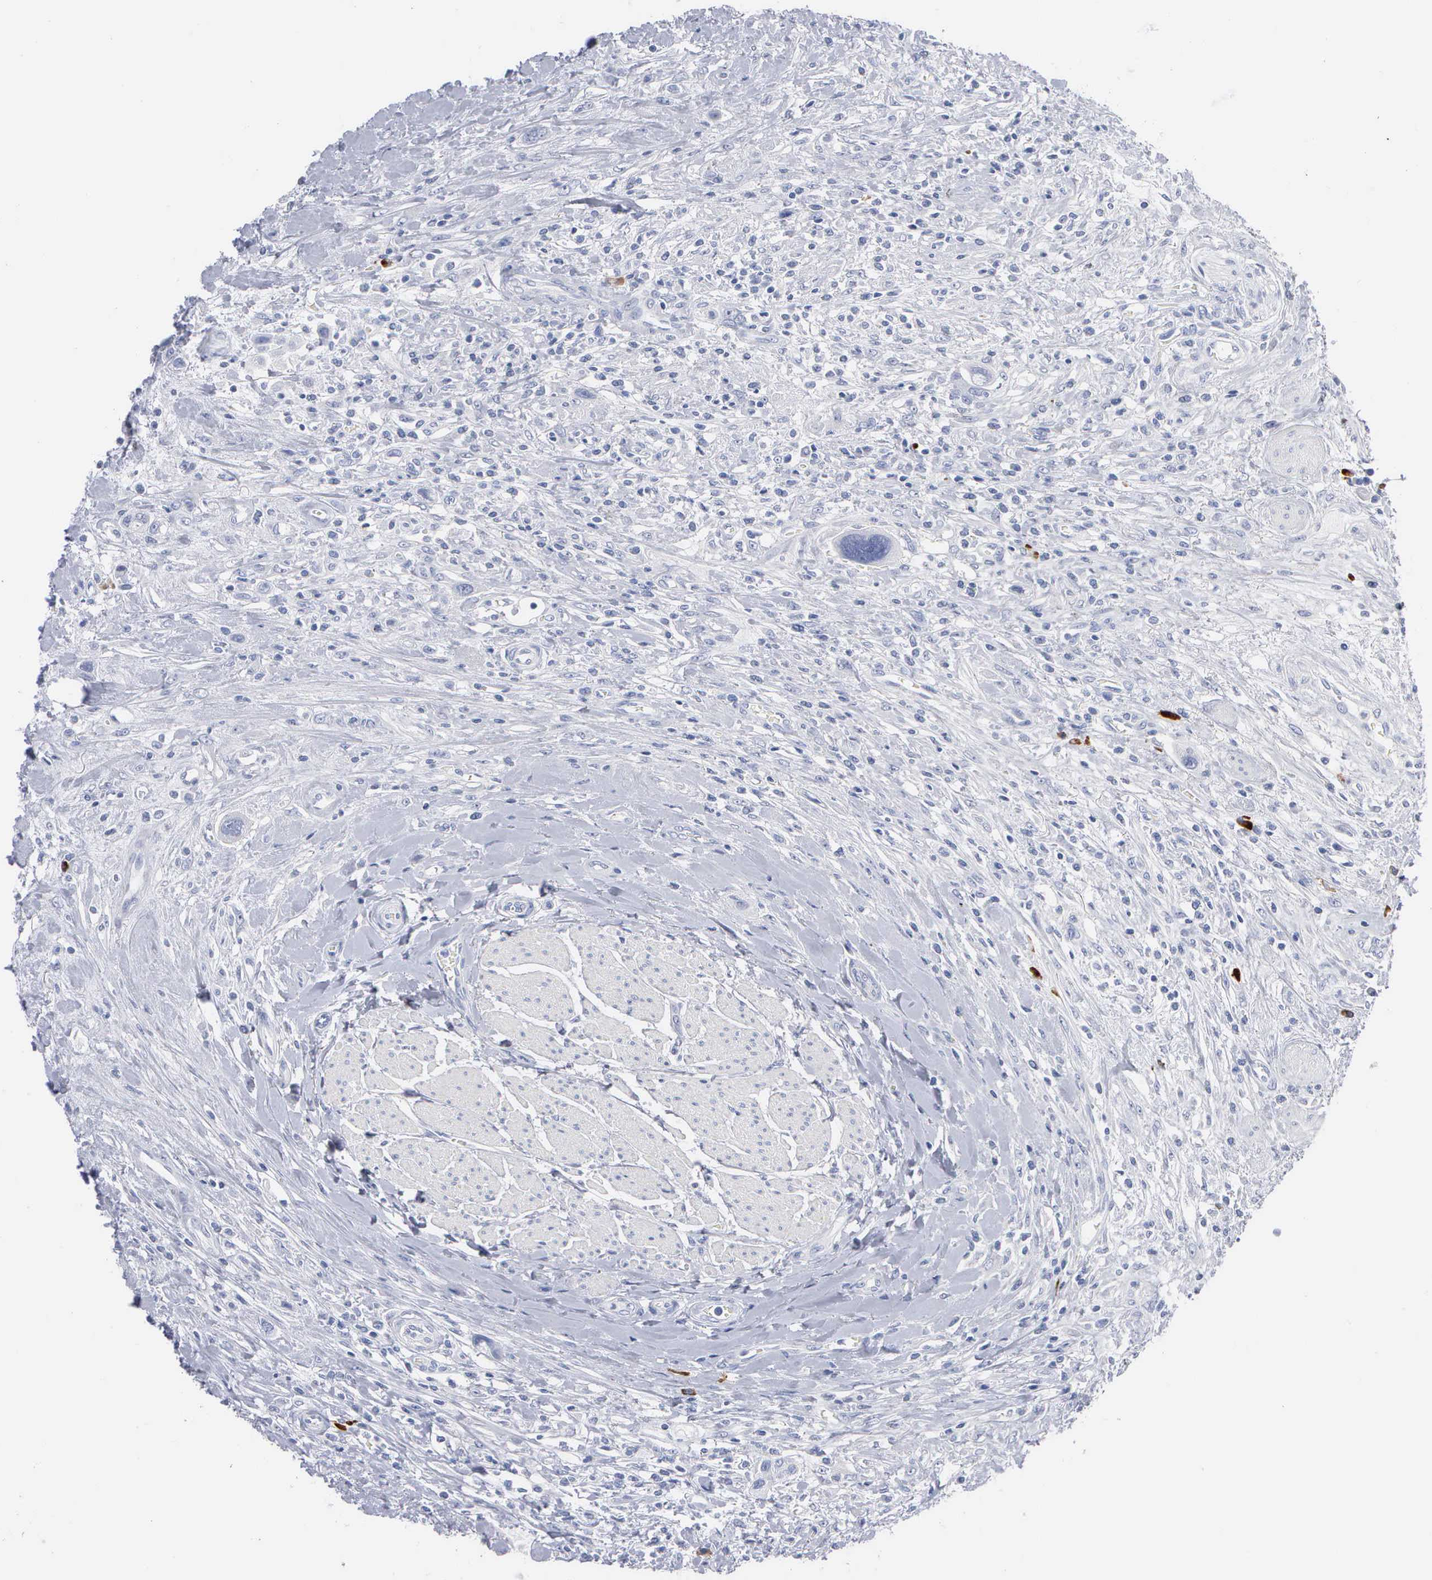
{"staining": {"intensity": "negative", "quantity": "none", "location": "none"}, "tissue": "urothelial cancer", "cell_type": "Tumor cells", "image_type": "cancer", "snomed": [{"axis": "morphology", "description": "Urothelial carcinoma, High grade"}, {"axis": "topography", "description": "Urinary bladder"}], "caption": "Photomicrograph shows no significant protein positivity in tumor cells of urothelial carcinoma (high-grade). Nuclei are stained in blue.", "gene": "ASPHD2", "patient": {"sex": "male", "age": 50}}